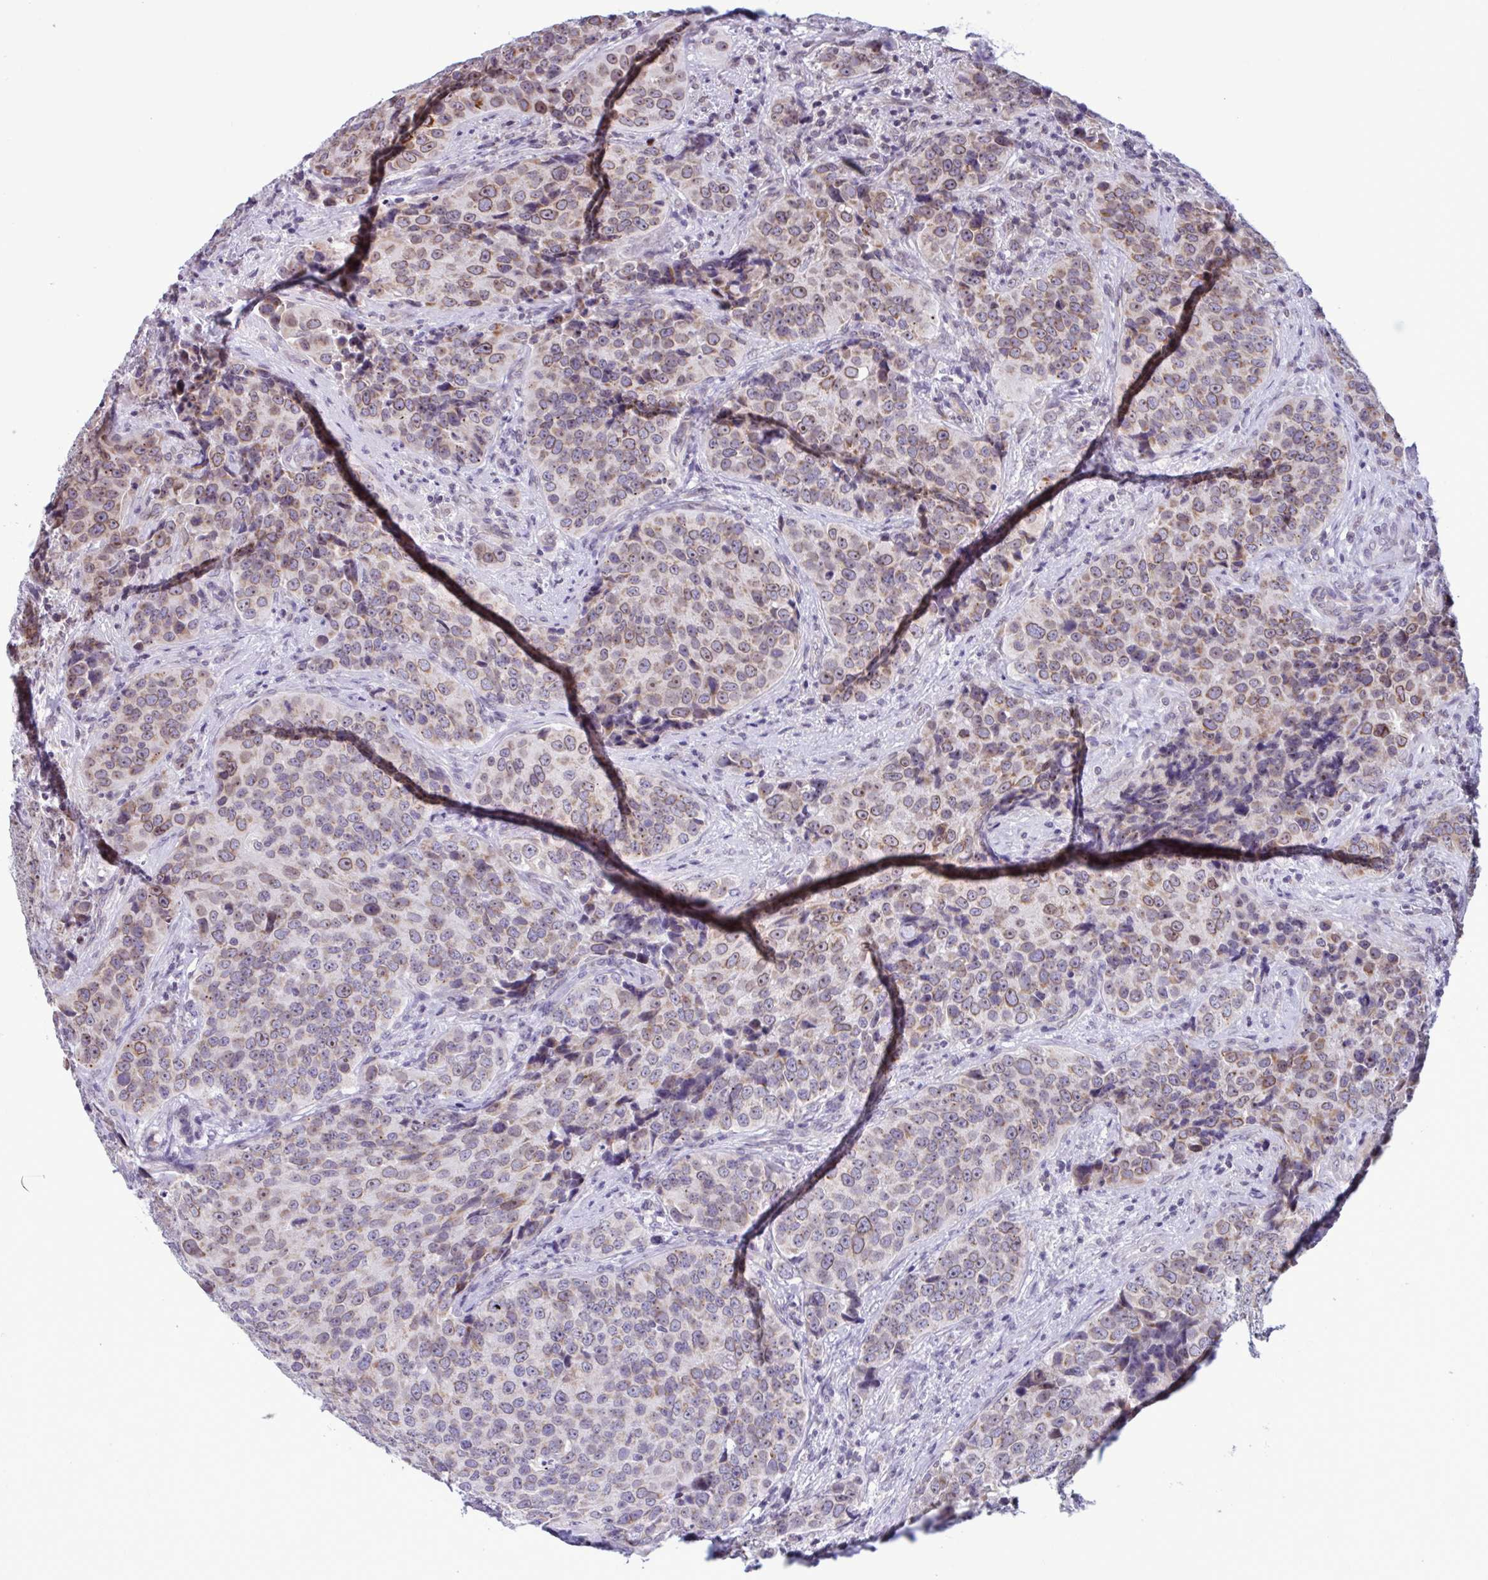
{"staining": {"intensity": "weak", "quantity": ">75%", "location": "cytoplasmic/membranous,nuclear"}, "tissue": "urothelial cancer", "cell_type": "Tumor cells", "image_type": "cancer", "snomed": [{"axis": "morphology", "description": "Urothelial carcinoma, NOS"}, {"axis": "topography", "description": "Urinary bladder"}], "caption": "Immunohistochemical staining of human transitional cell carcinoma shows weak cytoplasmic/membranous and nuclear protein staining in approximately >75% of tumor cells.", "gene": "DOCK11", "patient": {"sex": "male", "age": 52}}